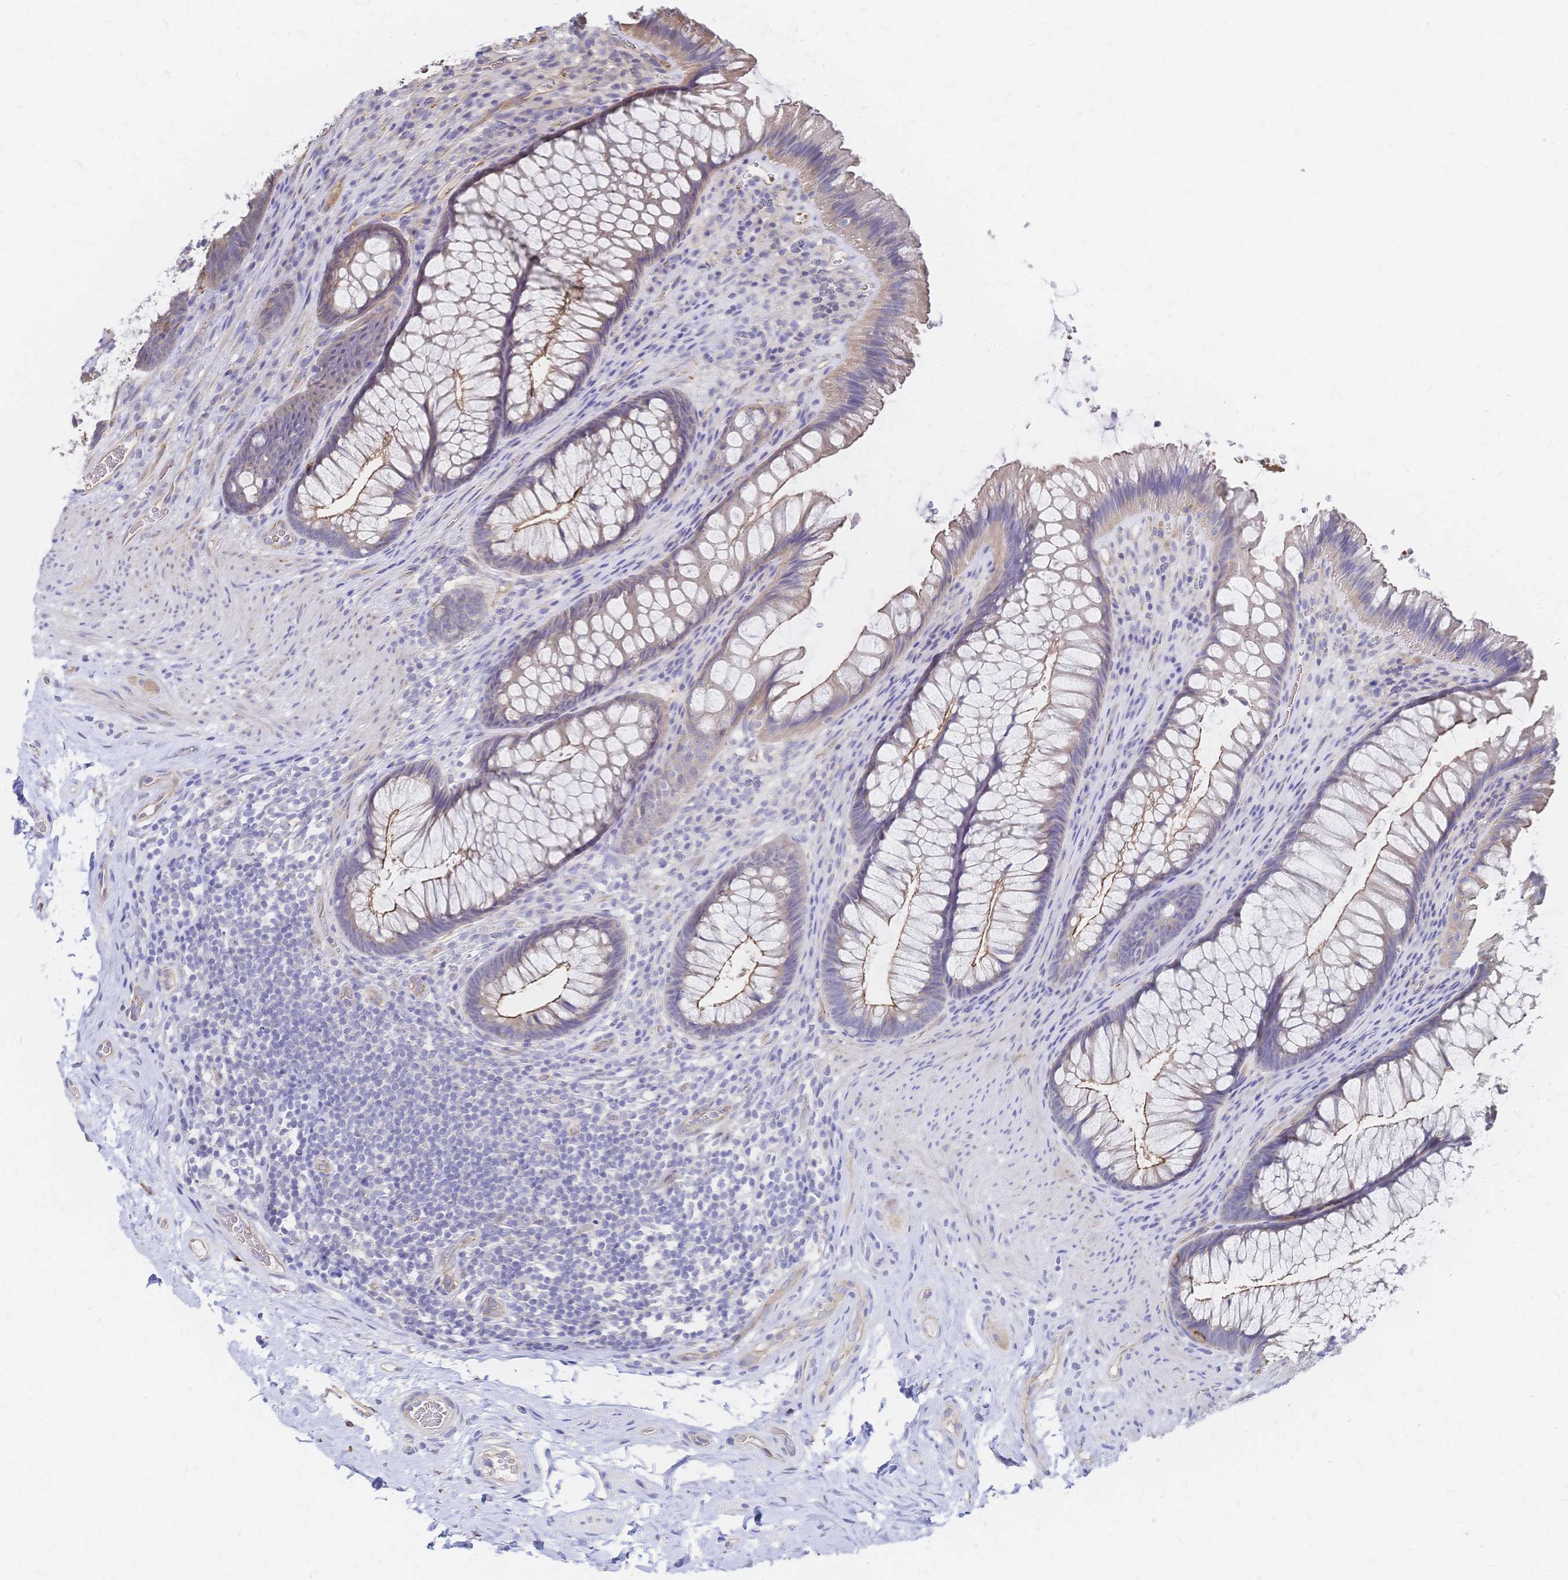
{"staining": {"intensity": "moderate", "quantity": "25%-75%", "location": "cytoplasmic/membranous"}, "tissue": "rectum", "cell_type": "Glandular cells", "image_type": "normal", "snomed": [{"axis": "morphology", "description": "Normal tissue, NOS"}, {"axis": "topography", "description": "Rectum"}], "caption": "Immunohistochemistry (DAB) staining of unremarkable rectum reveals moderate cytoplasmic/membranous protein positivity in about 25%-75% of glandular cells.", "gene": "SLC5A1", "patient": {"sex": "male", "age": 53}}